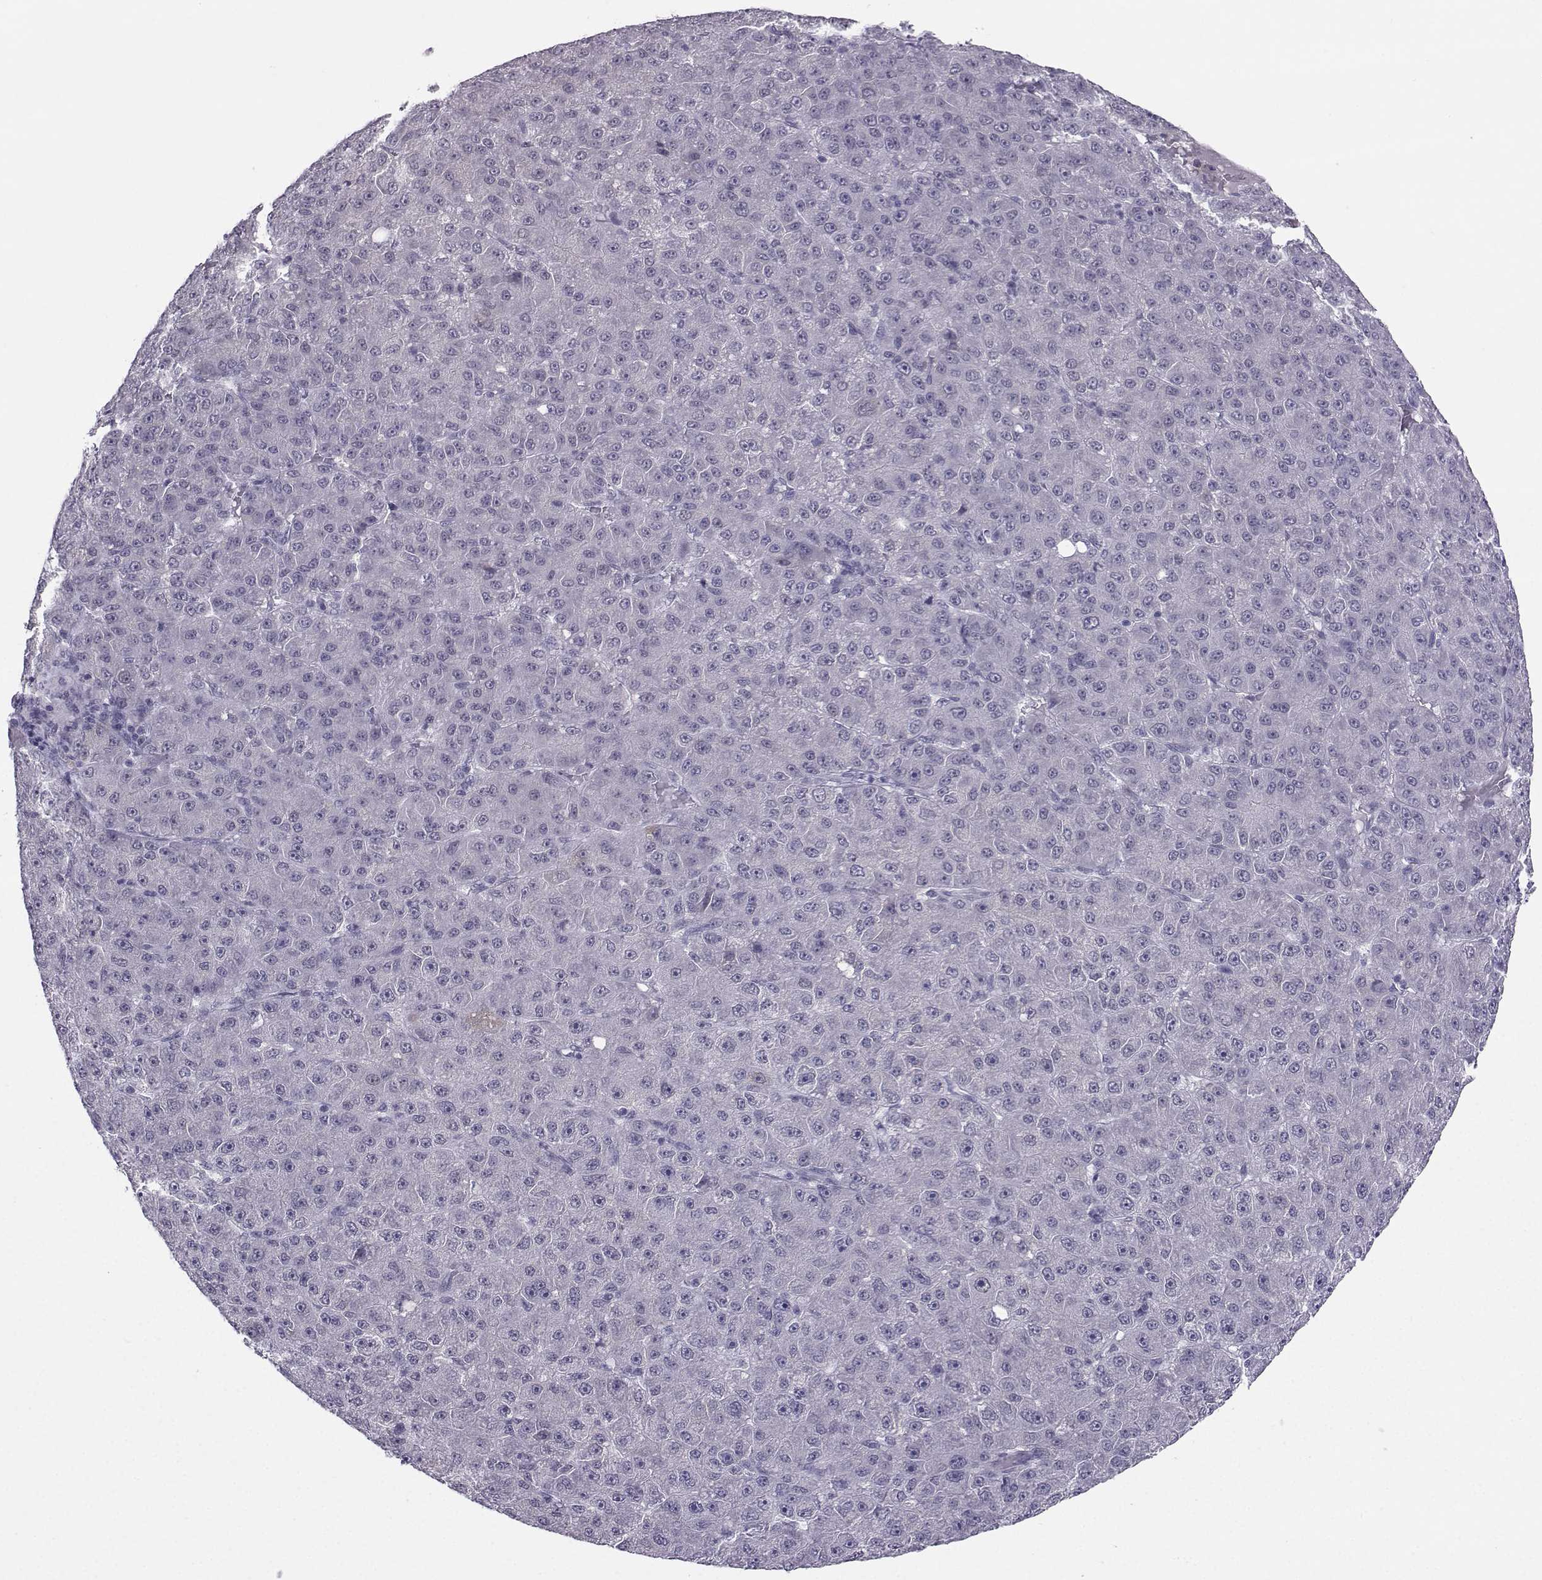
{"staining": {"intensity": "negative", "quantity": "none", "location": "none"}, "tissue": "liver cancer", "cell_type": "Tumor cells", "image_type": "cancer", "snomed": [{"axis": "morphology", "description": "Carcinoma, Hepatocellular, NOS"}, {"axis": "topography", "description": "Liver"}], "caption": "Tumor cells show no significant positivity in liver hepatocellular carcinoma.", "gene": "LHX1", "patient": {"sex": "male", "age": 67}}